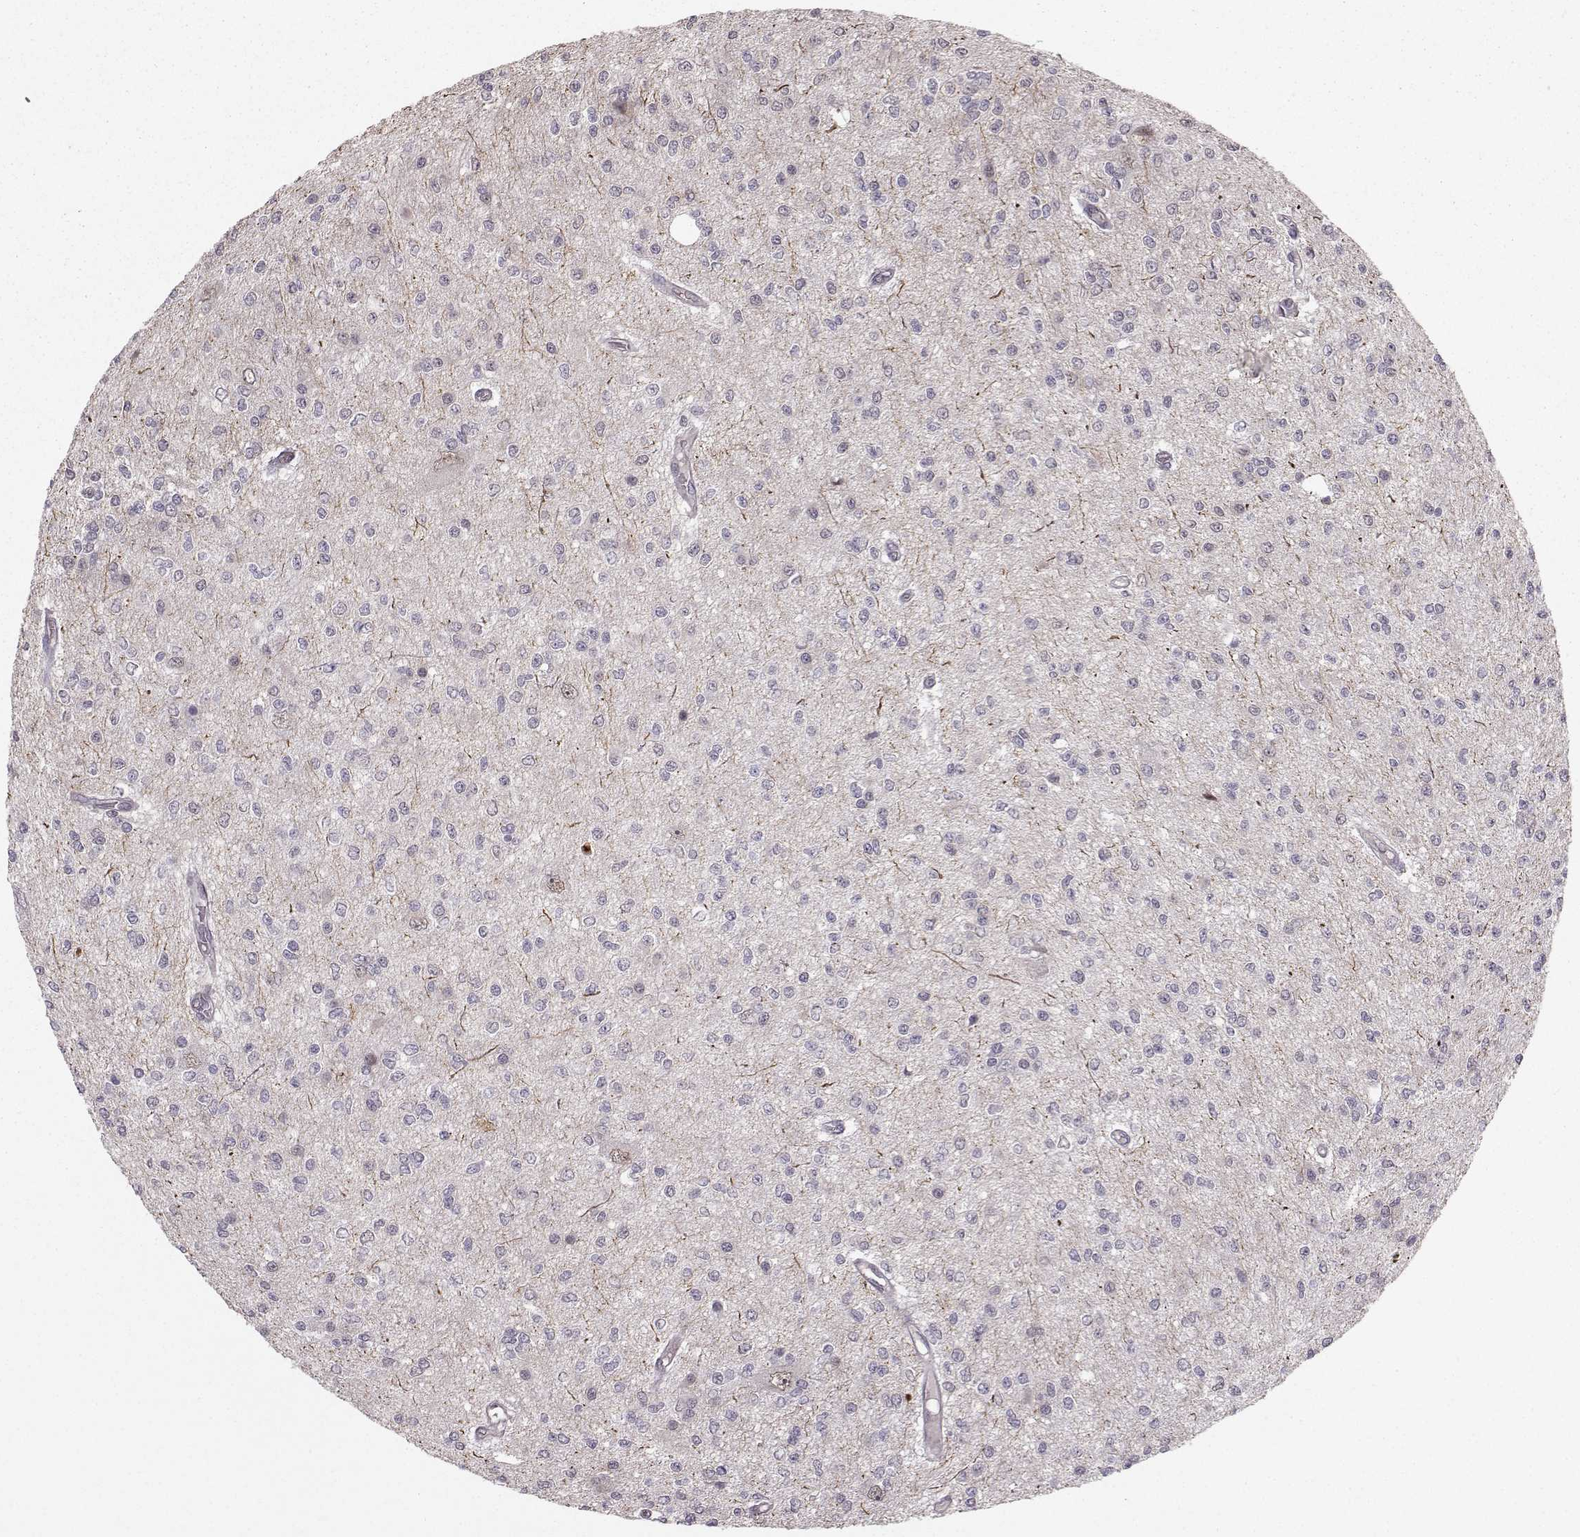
{"staining": {"intensity": "negative", "quantity": "none", "location": "none"}, "tissue": "glioma", "cell_type": "Tumor cells", "image_type": "cancer", "snomed": [{"axis": "morphology", "description": "Glioma, malignant, Low grade"}, {"axis": "topography", "description": "Brain"}], "caption": "Glioma was stained to show a protein in brown. There is no significant staining in tumor cells. (Stains: DAB immunohistochemistry with hematoxylin counter stain, Microscopy: brightfield microscopy at high magnification).", "gene": "PKP2", "patient": {"sex": "male", "age": 67}}